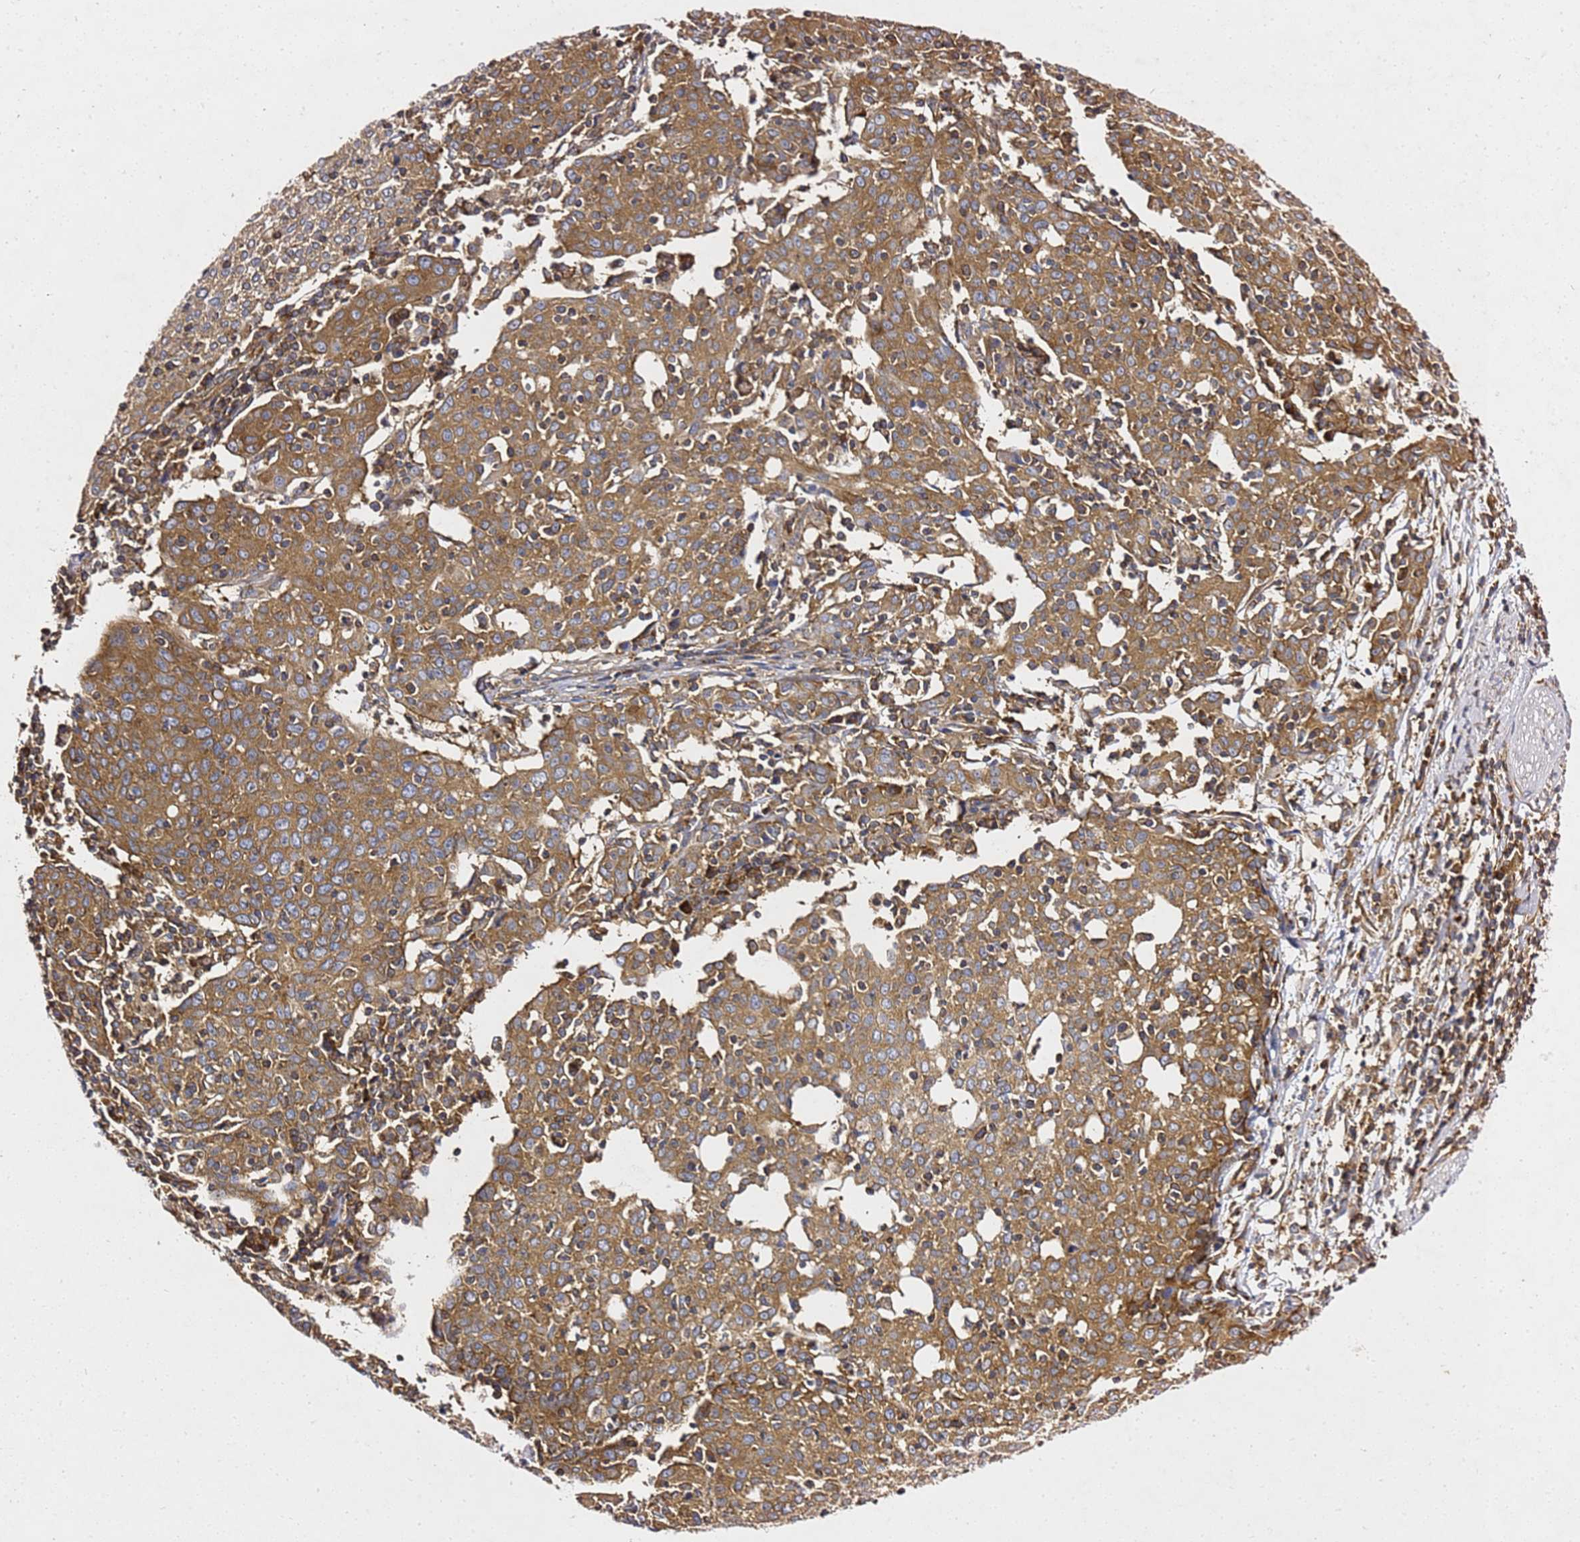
{"staining": {"intensity": "moderate", "quantity": ">75%", "location": "cytoplasmic/membranous"}, "tissue": "cervical cancer", "cell_type": "Tumor cells", "image_type": "cancer", "snomed": [{"axis": "morphology", "description": "Squamous cell carcinoma, NOS"}, {"axis": "topography", "description": "Cervix"}], "caption": "This histopathology image demonstrates cervical cancer (squamous cell carcinoma) stained with immunohistochemistry (IHC) to label a protein in brown. The cytoplasmic/membranous of tumor cells show moderate positivity for the protein. Nuclei are counter-stained blue.", "gene": "TPST1", "patient": {"sex": "female", "age": 67}}